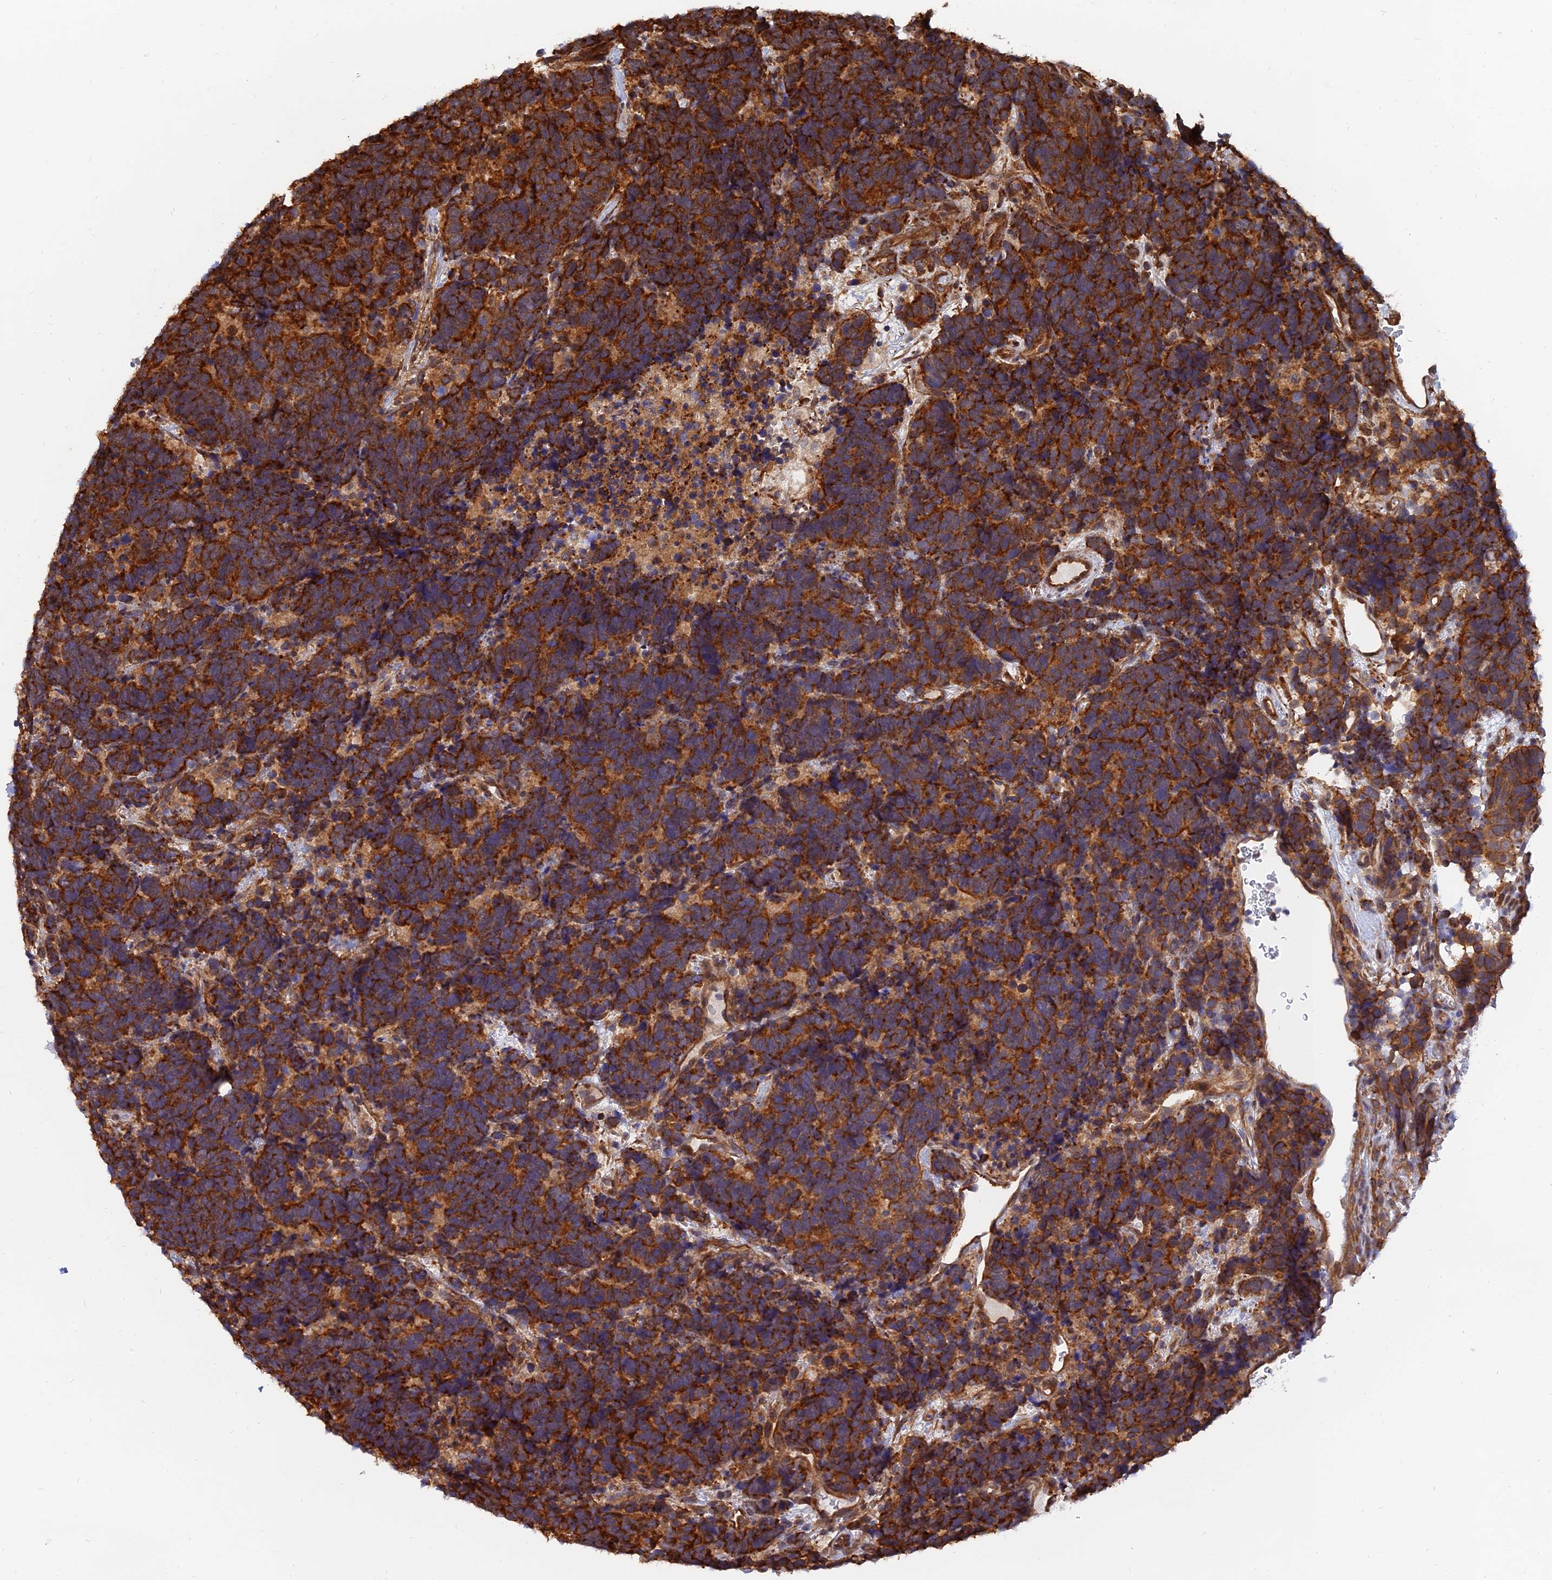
{"staining": {"intensity": "strong", "quantity": ">75%", "location": "cytoplasmic/membranous"}, "tissue": "carcinoid", "cell_type": "Tumor cells", "image_type": "cancer", "snomed": [{"axis": "morphology", "description": "Carcinoma, NOS"}, {"axis": "morphology", "description": "Carcinoid, malignant, NOS"}, {"axis": "topography", "description": "Urinary bladder"}], "caption": "Immunohistochemistry of human carcinoid displays high levels of strong cytoplasmic/membranous positivity in approximately >75% of tumor cells. Immunohistochemistry (ihc) stains the protein of interest in brown and the nuclei are stained blue.", "gene": "WDR41", "patient": {"sex": "male", "age": 57}}